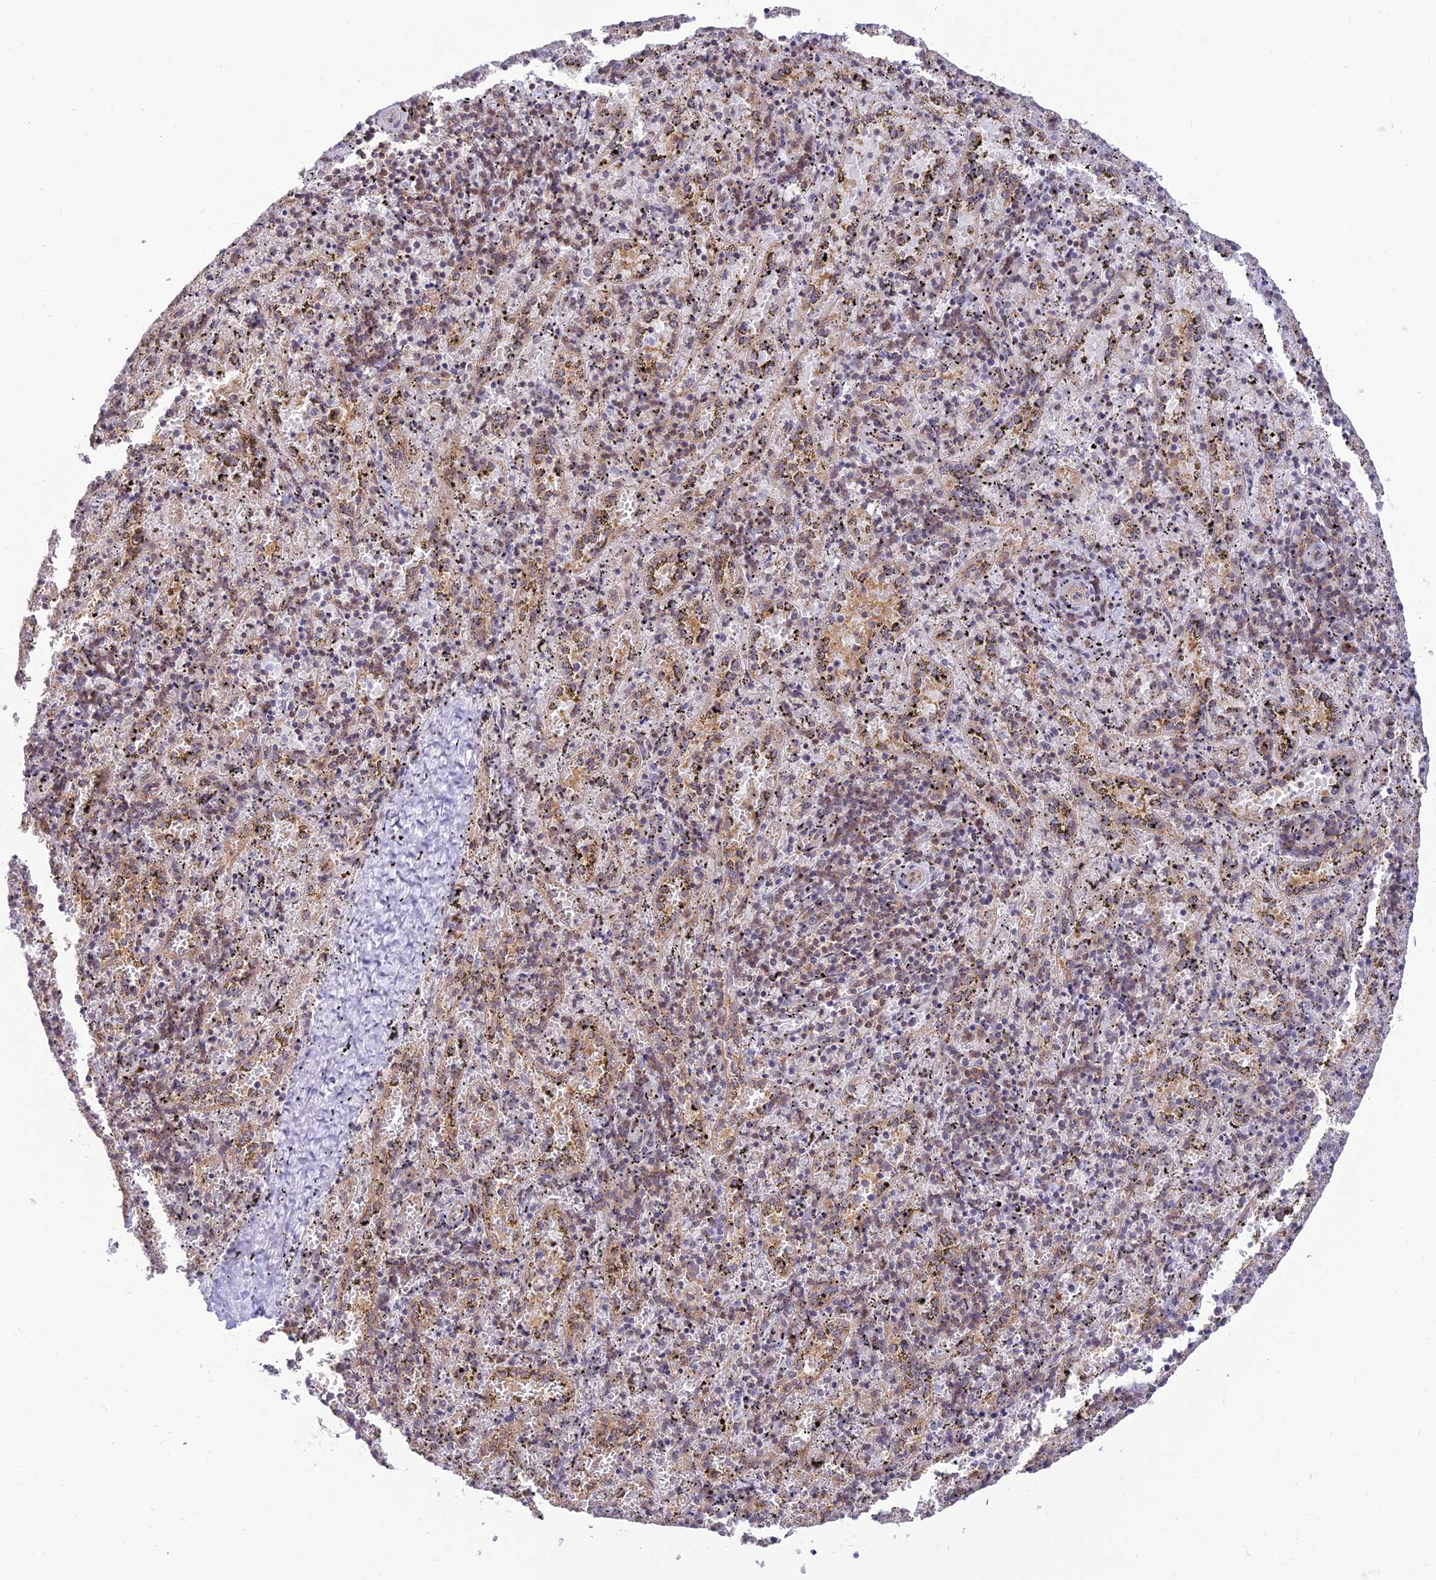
{"staining": {"intensity": "weak", "quantity": "<25%", "location": "cytoplasmic/membranous"}, "tissue": "spleen", "cell_type": "Cells in red pulp", "image_type": "normal", "snomed": [{"axis": "morphology", "description": "Normal tissue, NOS"}, {"axis": "topography", "description": "Spleen"}], "caption": "Immunohistochemistry photomicrograph of benign spleen: spleen stained with DAB (3,3'-diaminobenzidine) shows no significant protein expression in cells in red pulp.", "gene": "GOLGA3", "patient": {"sex": "male", "age": 11}}